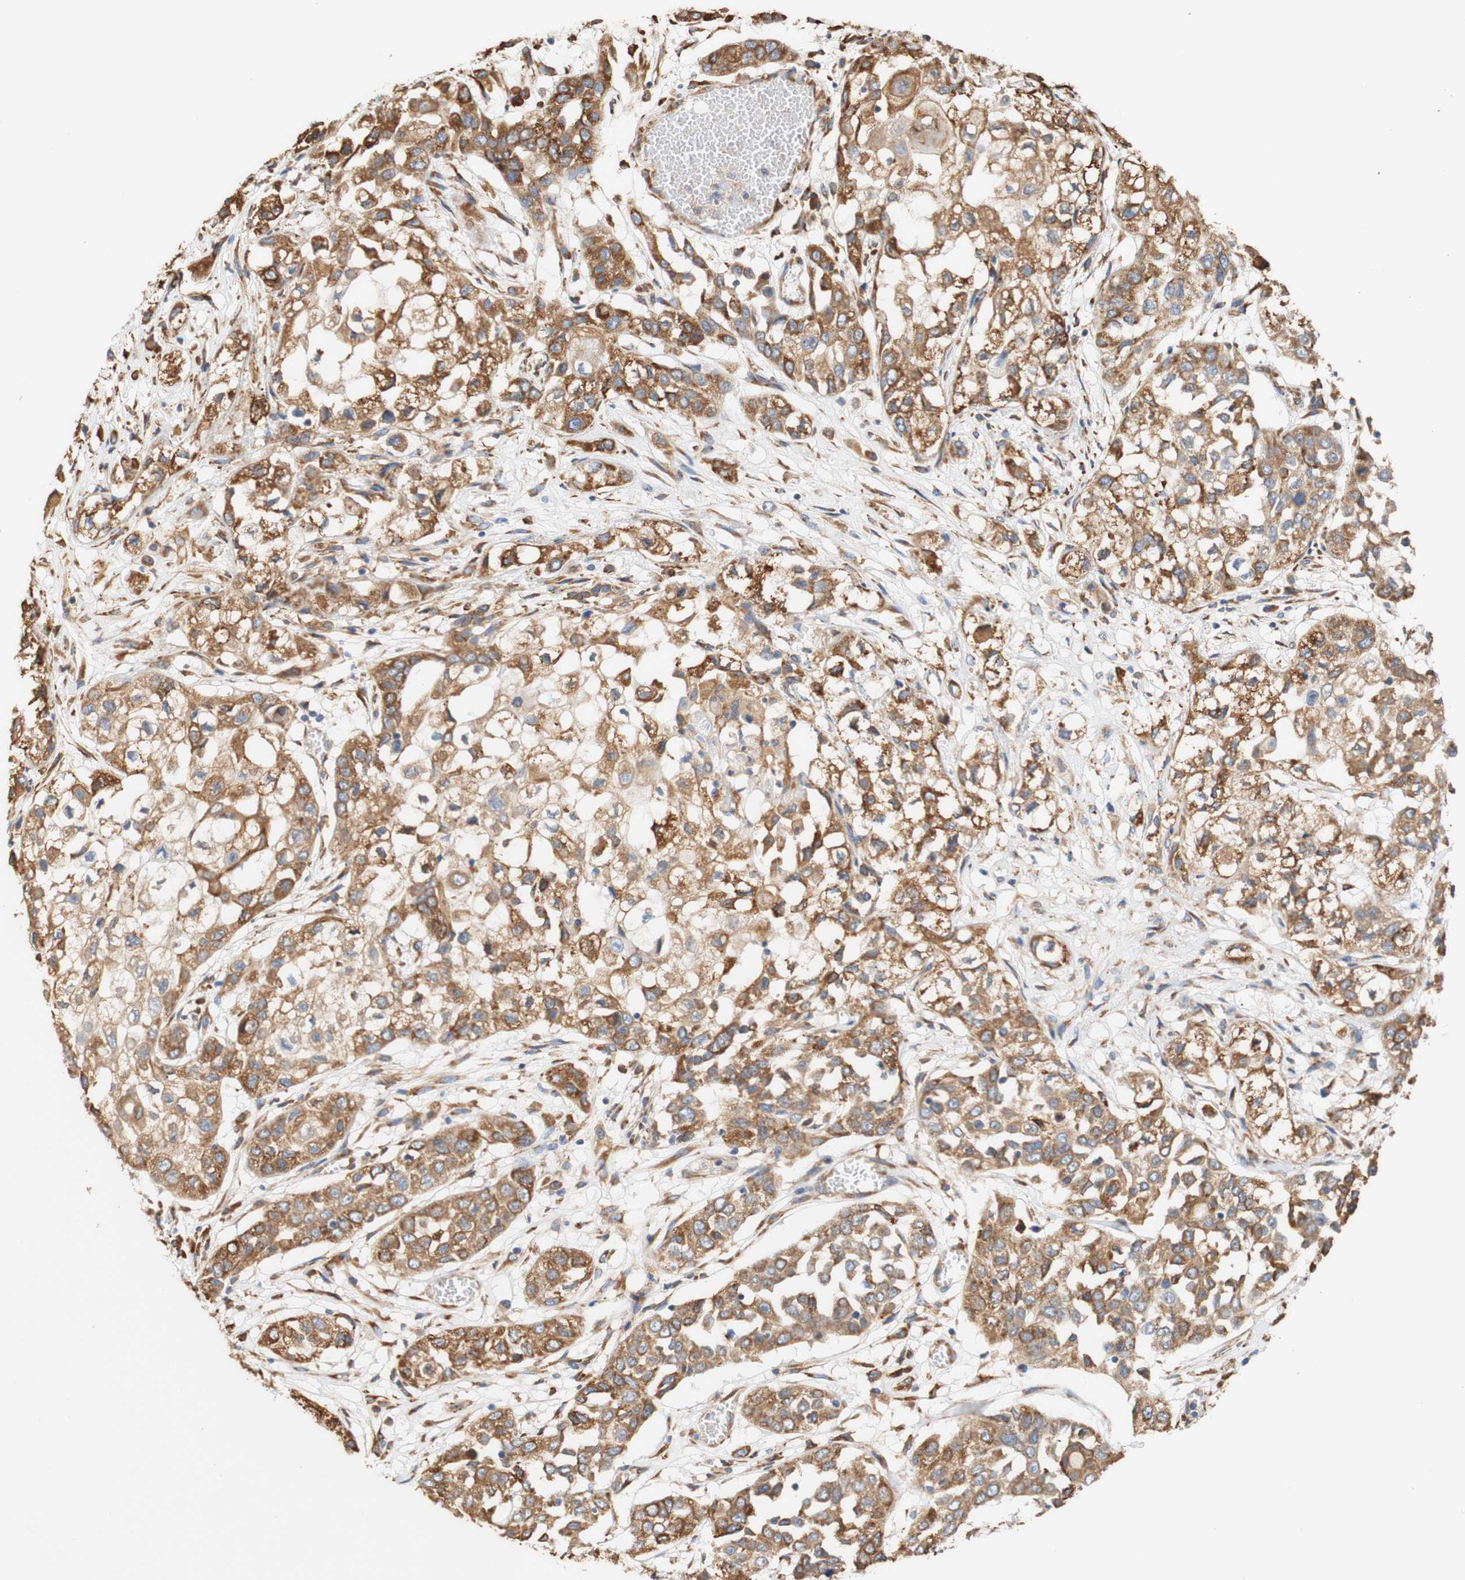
{"staining": {"intensity": "moderate", "quantity": ">75%", "location": "cytoplasmic/membranous"}, "tissue": "lung cancer", "cell_type": "Tumor cells", "image_type": "cancer", "snomed": [{"axis": "morphology", "description": "Squamous cell carcinoma, NOS"}, {"axis": "topography", "description": "Lung"}], "caption": "A brown stain shows moderate cytoplasmic/membranous expression of a protein in lung cancer tumor cells.", "gene": "EIF2AK4", "patient": {"sex": "male", "age": 71}}